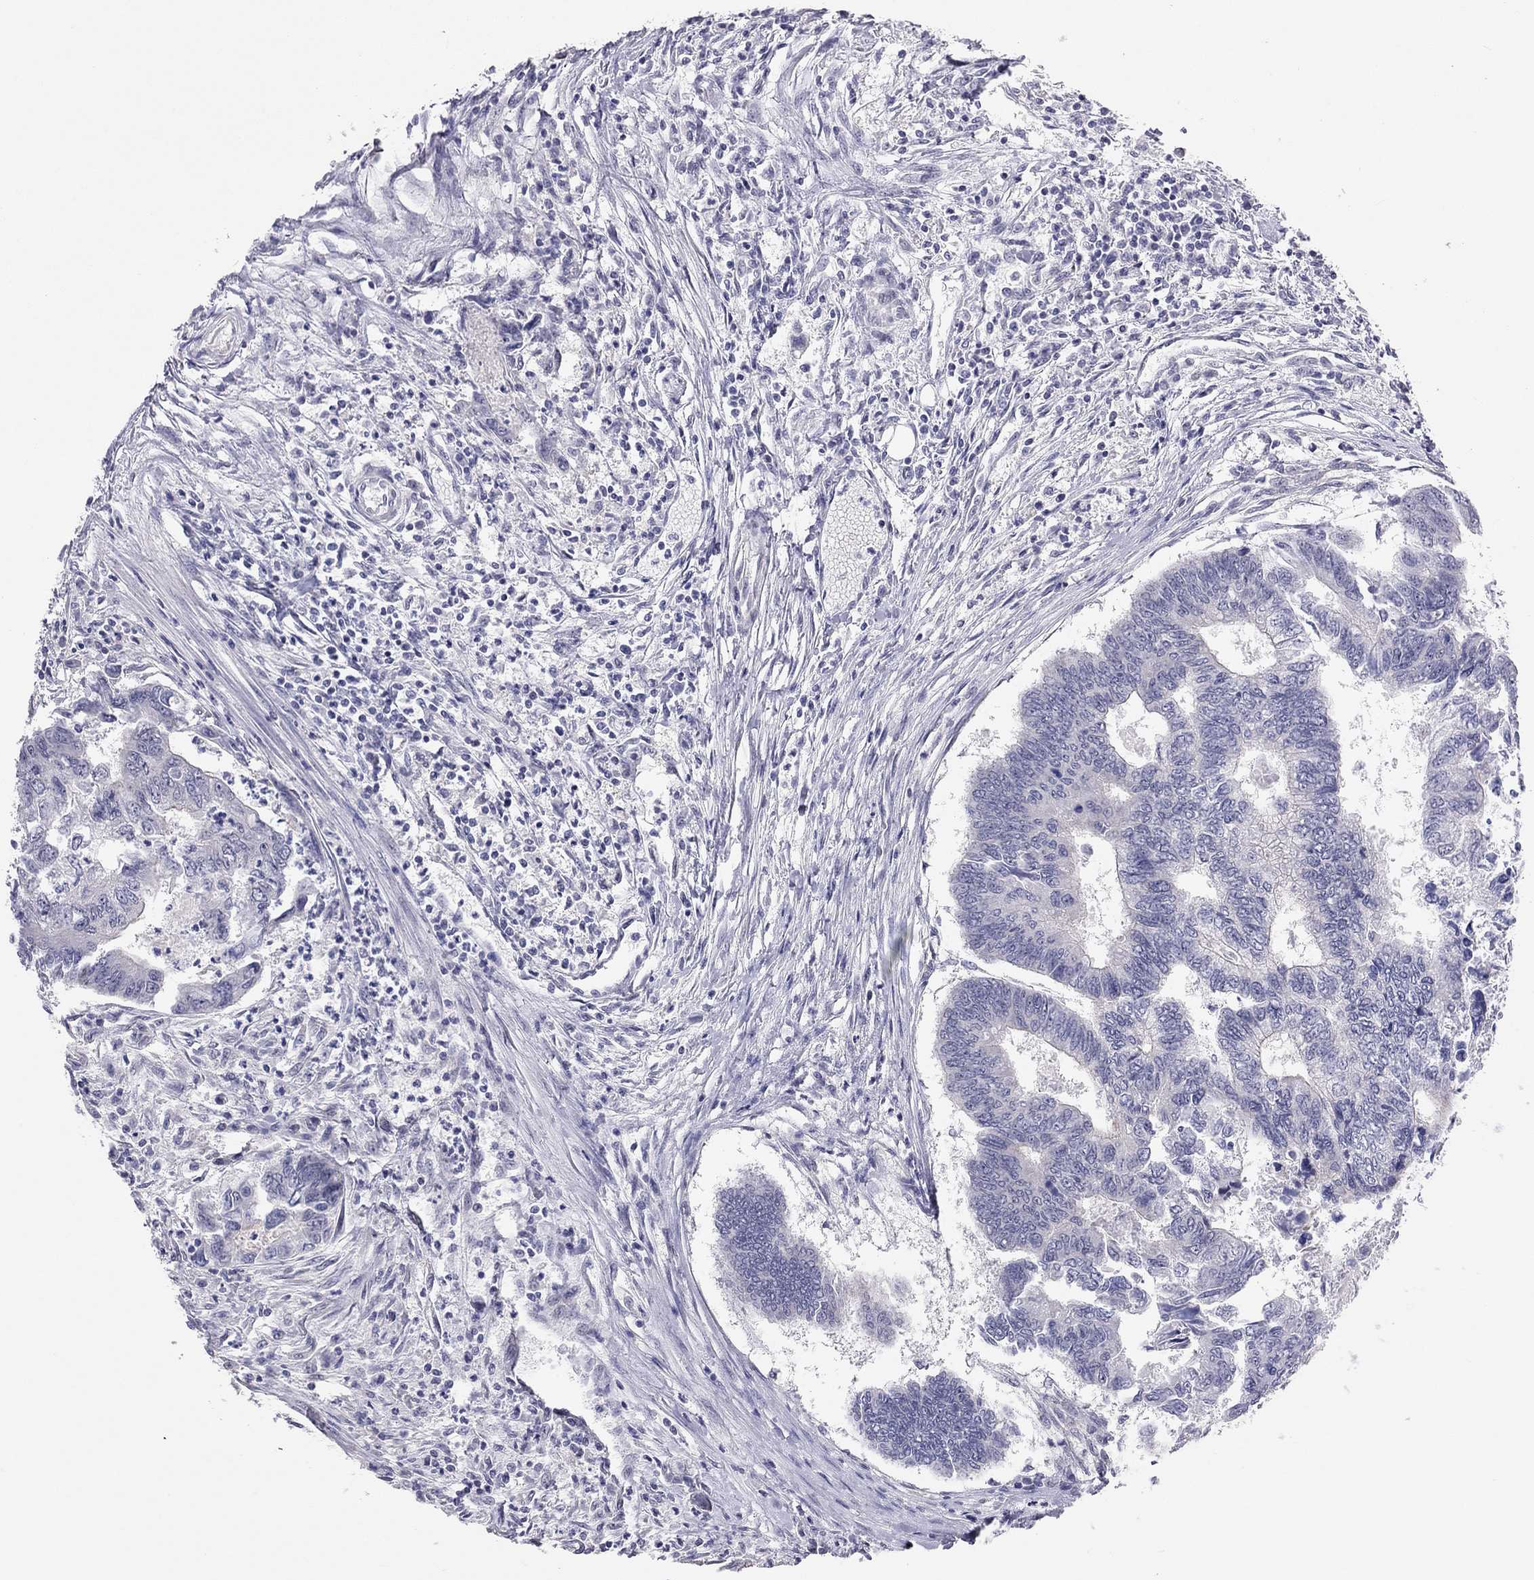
{"staining": {"intensity": "negative", "quantity": "none", "location": "none"}, "tissue": "colorectal cancer", "cell_type": "Tumor cells", "image_type": "cancer", "snomed": [{"axis": "morphology", "description": "Adenocarcinoma, NOS"}, {"axis": "topography", "description": "Colon"}], "caption": "High power microscopy micrograph of an immunohistochemistry photomicrograph of colorectal cancer (adenocarcinoma), revealing no significant expression in tumor cells.", "gene": "HSF2BP", "patient": {"sex": "female", "age": 65}}